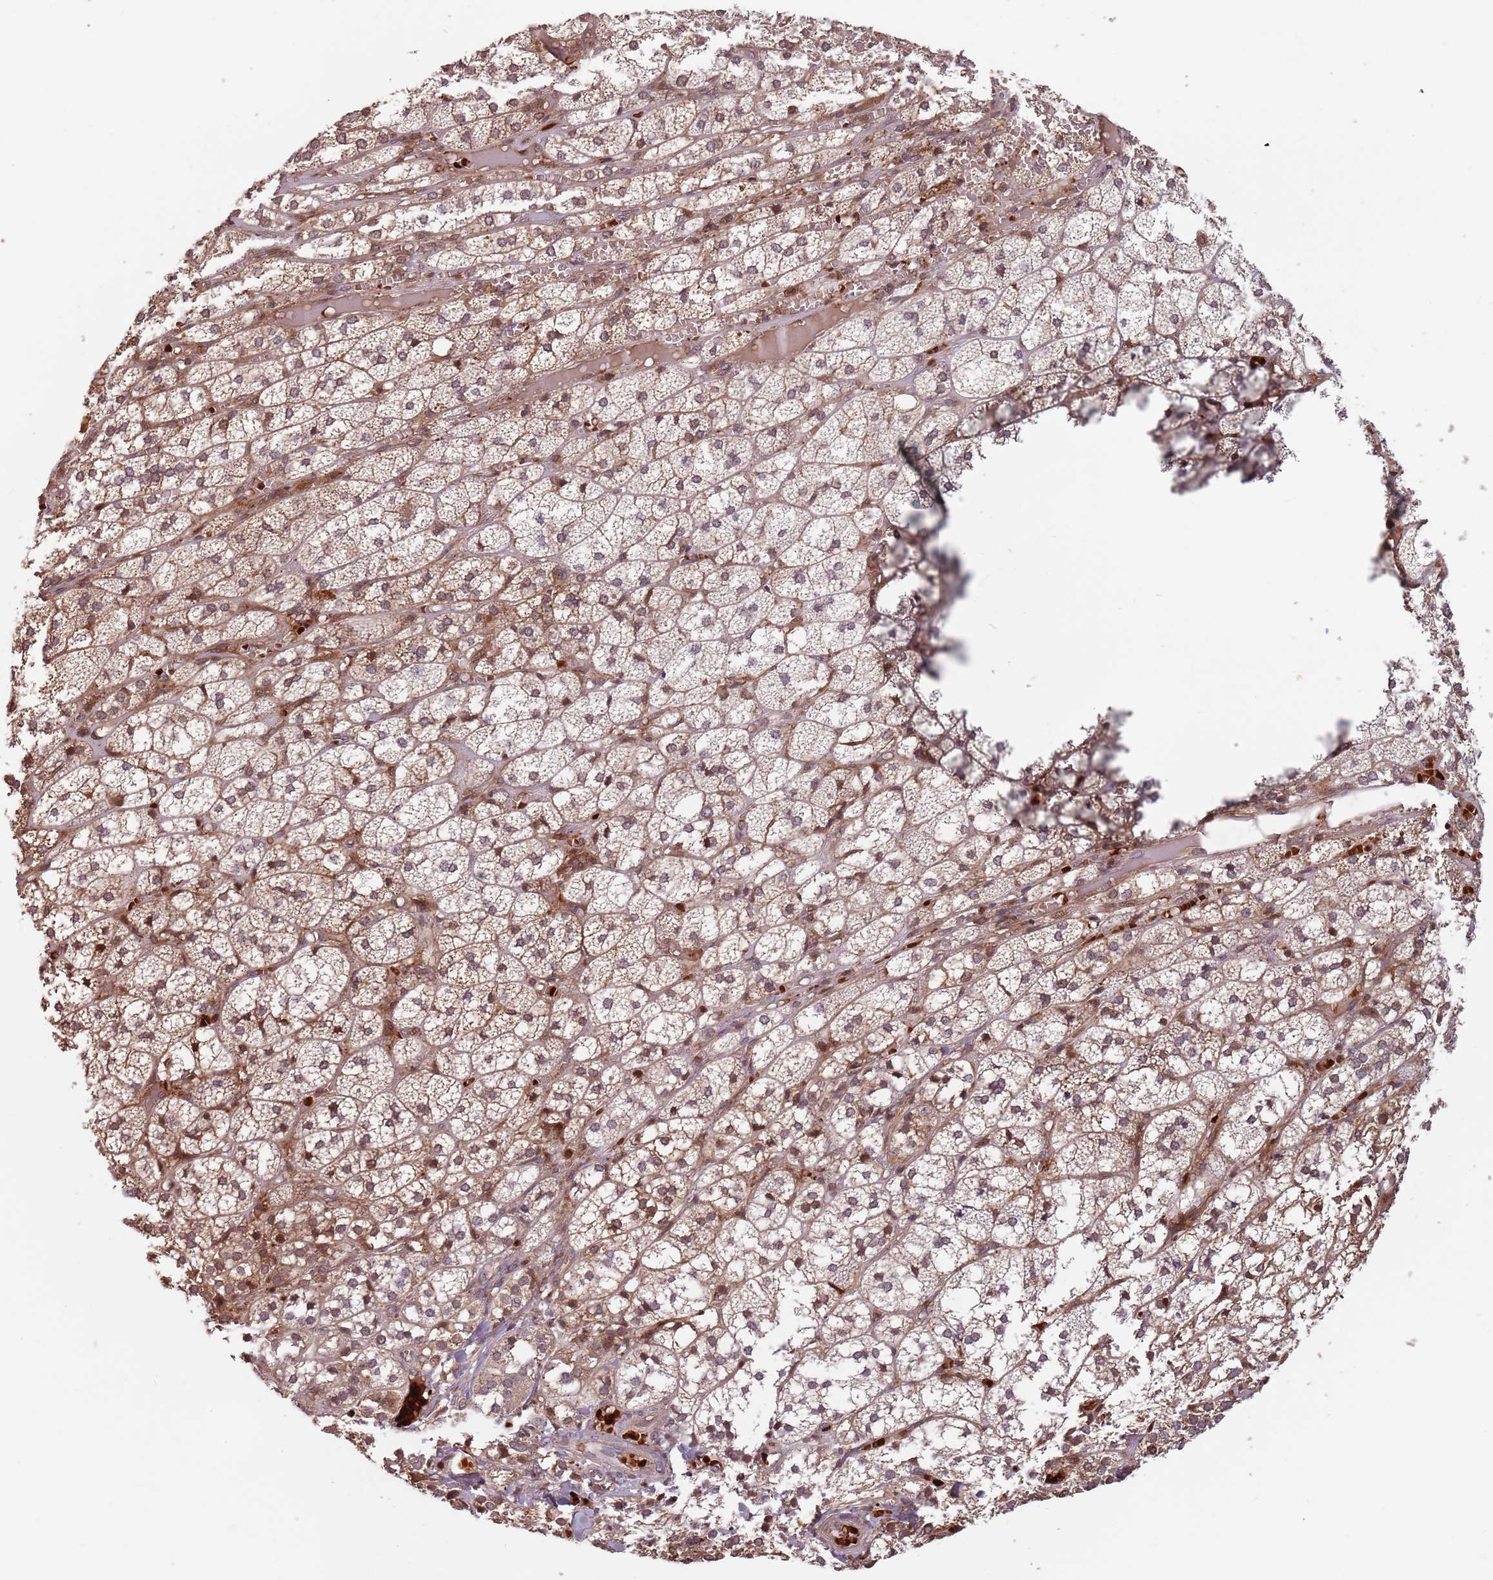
{"staining": {"intensity": "moderate", "quantity": ">75%", "location": "cytoplasmic/membranous,nuclear"}, "tissue": "adrenal gland", "cell_type": "Glandular cells", "image_type": "normal", "snomed": [{"axis": "morphology", "description": "Normal tissue, NOS"}, {"axis": "topography", "description": "Adrenal gland"}], "caption": "Glandular cells show medium levels of moderate cytoplasmic/membranous,nuclear positivity in approximately >75% of cells in unremarkable adrenal gland.", "gene": "GPR180", "patient": {"sex": "female", "age": 61}}